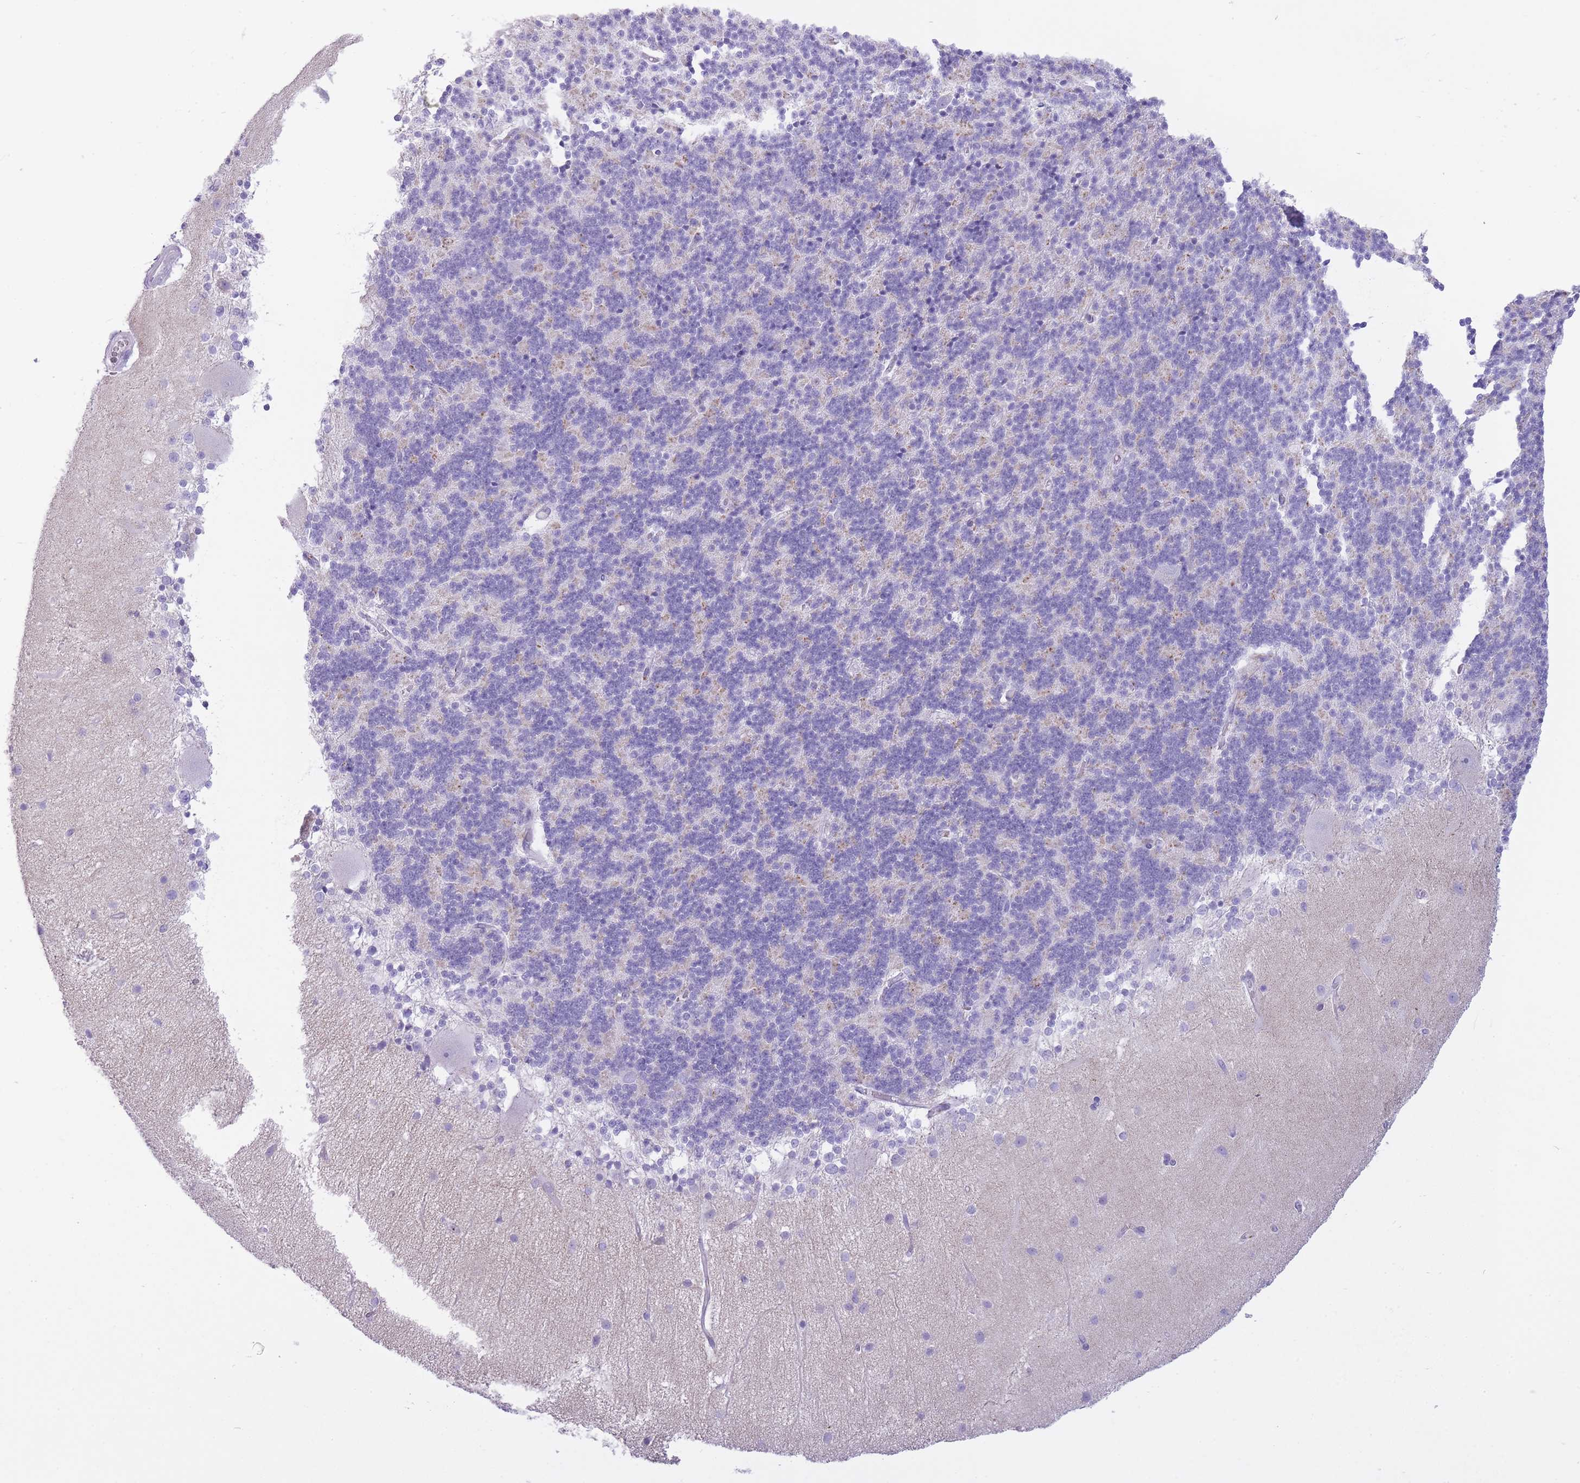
{"staining": {"intensity": "negative", "quantity": "none", "location": "none"}, "tissue": "cerebellum", "cell_type": "Cells in granular layer", "image_type": "normal", "snomed": [{"axis": "morphology", "description": "Normal tissue, NOS"}, {"axis": "topography", "description": "Cerebellum"}], "caption": "DAB (3,3'-diaminobenzidine) immunohistochemical staining of normal cerebellum demonstrates no significant staining in cells in granular layer. (DAB immunohistochemistry visualized using brightfield microscopy, high magnification).", "gene": "B4GALT2", "patient": {"sex": "female", "age": 54}}